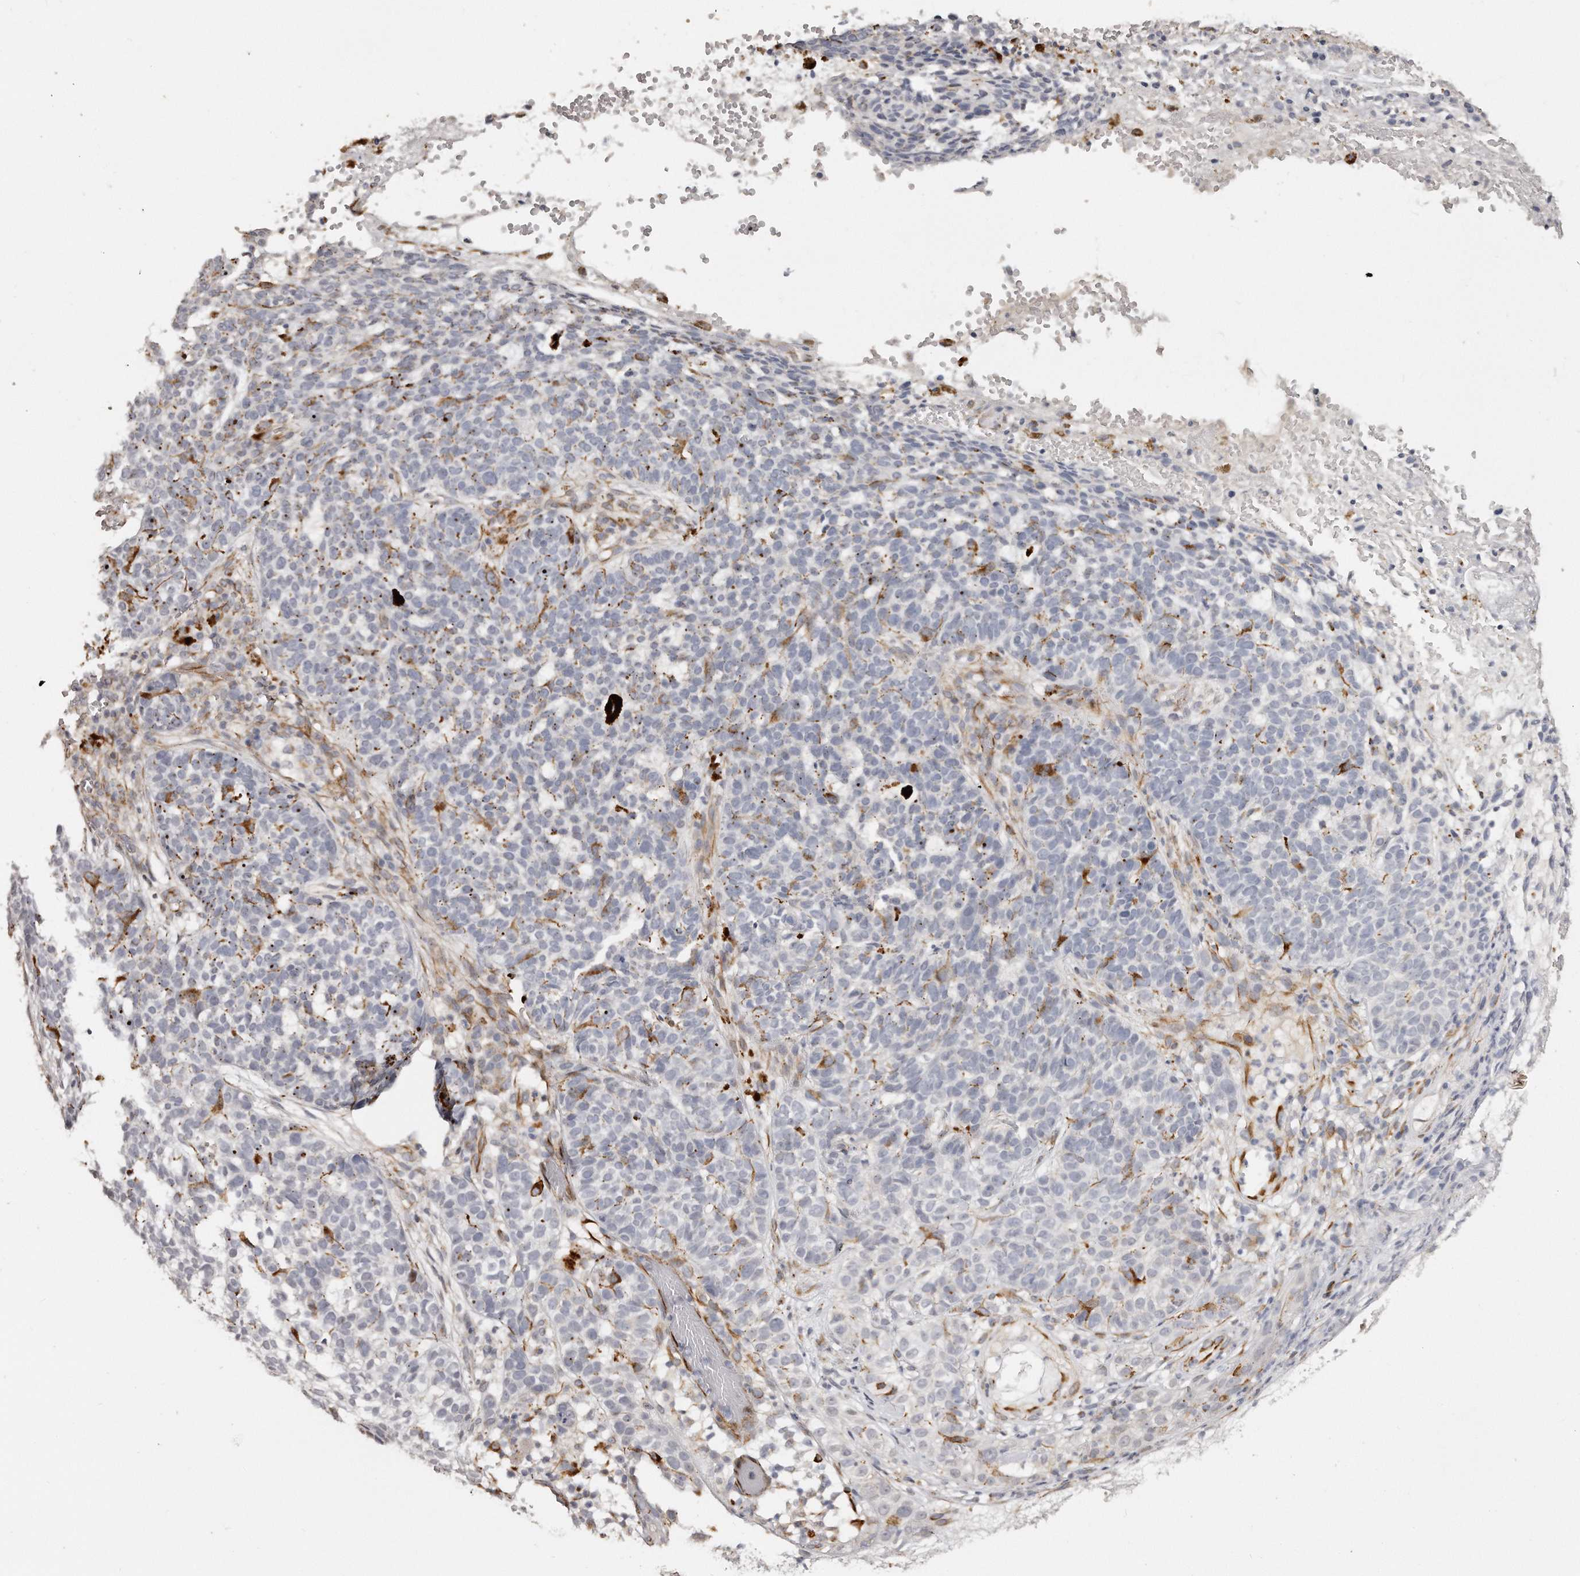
{"staining": {"intensity": "negative", "quantity": "none", "location": "none"}, "tissue": "skin cancer", "cell_type": "Tumor cells", "image_type": "cancer", "snomed": [{"axis": "morphology", "description": "Basal cell carcinoma"}, {"axis": "topography", "description": "Skin"}], "caption": "This is an IHC histopathology image of basal cell carcinoma (skin). There is no expression in tumor cells.", "gene": "ZYG11A", "patient": {"sex": "male", "age": 85}}